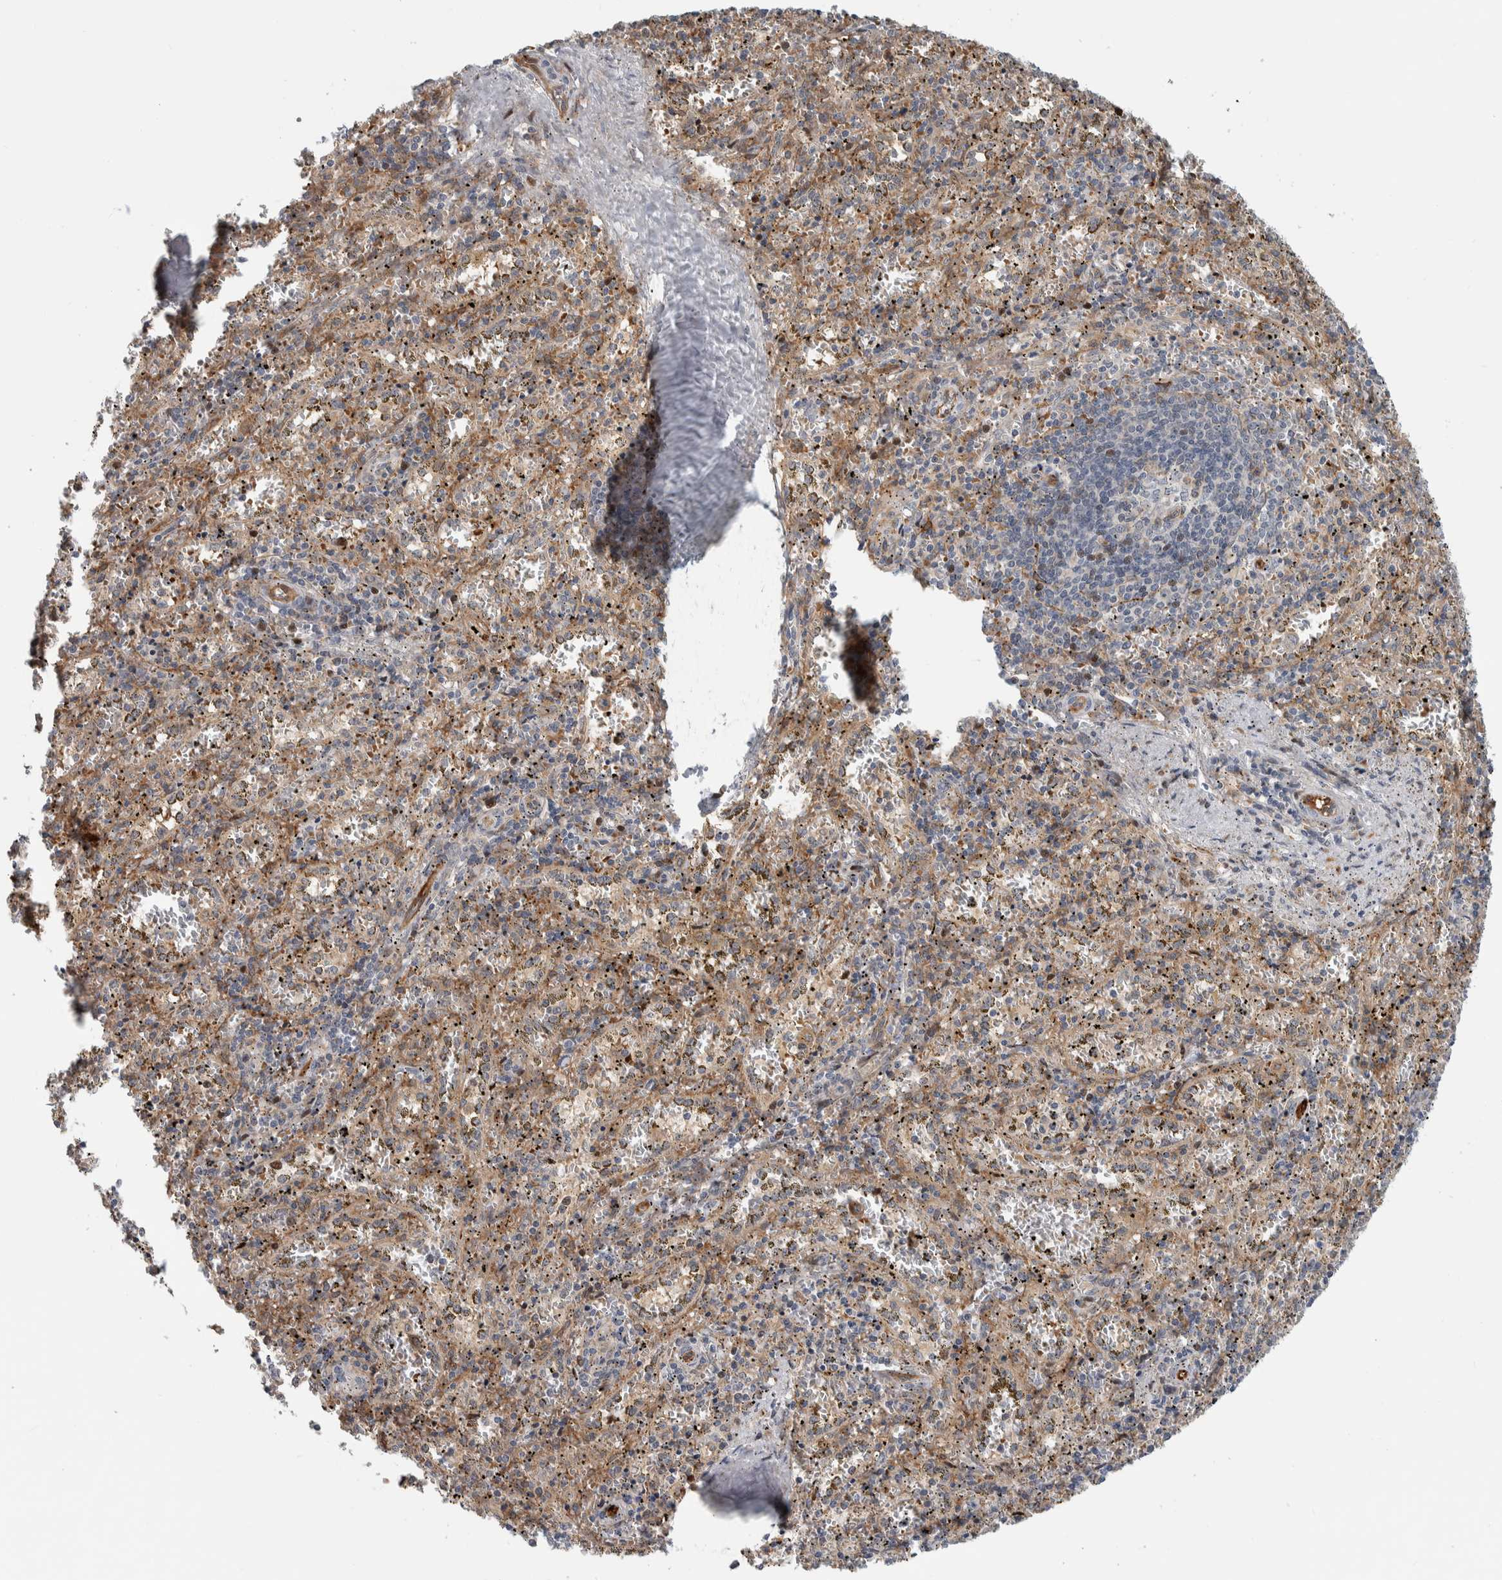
{"staining": {"intensity": "weak", "quantity": "25%-75%", "location": "cytoplasmic/membranous,nuclear"}, "tissue": "spleen", "cell_type": "Cells in red pulp", "image_type": "normal", "snomed": [{"axis": "morphology", "description": "Normal tissue, NOS"}, {"axis": "topography", "description": "Spleen"}], "caption": "This micrograph displays immunohistochemistry (IHC) staining of unremarkable spleen, with low weak cytoplasmic/membranous,nuclear positivity in approximately 25%-75% of cells in red pulp.", "gene": "MSL1", "patient": {"sex": "male", "age": 11}}